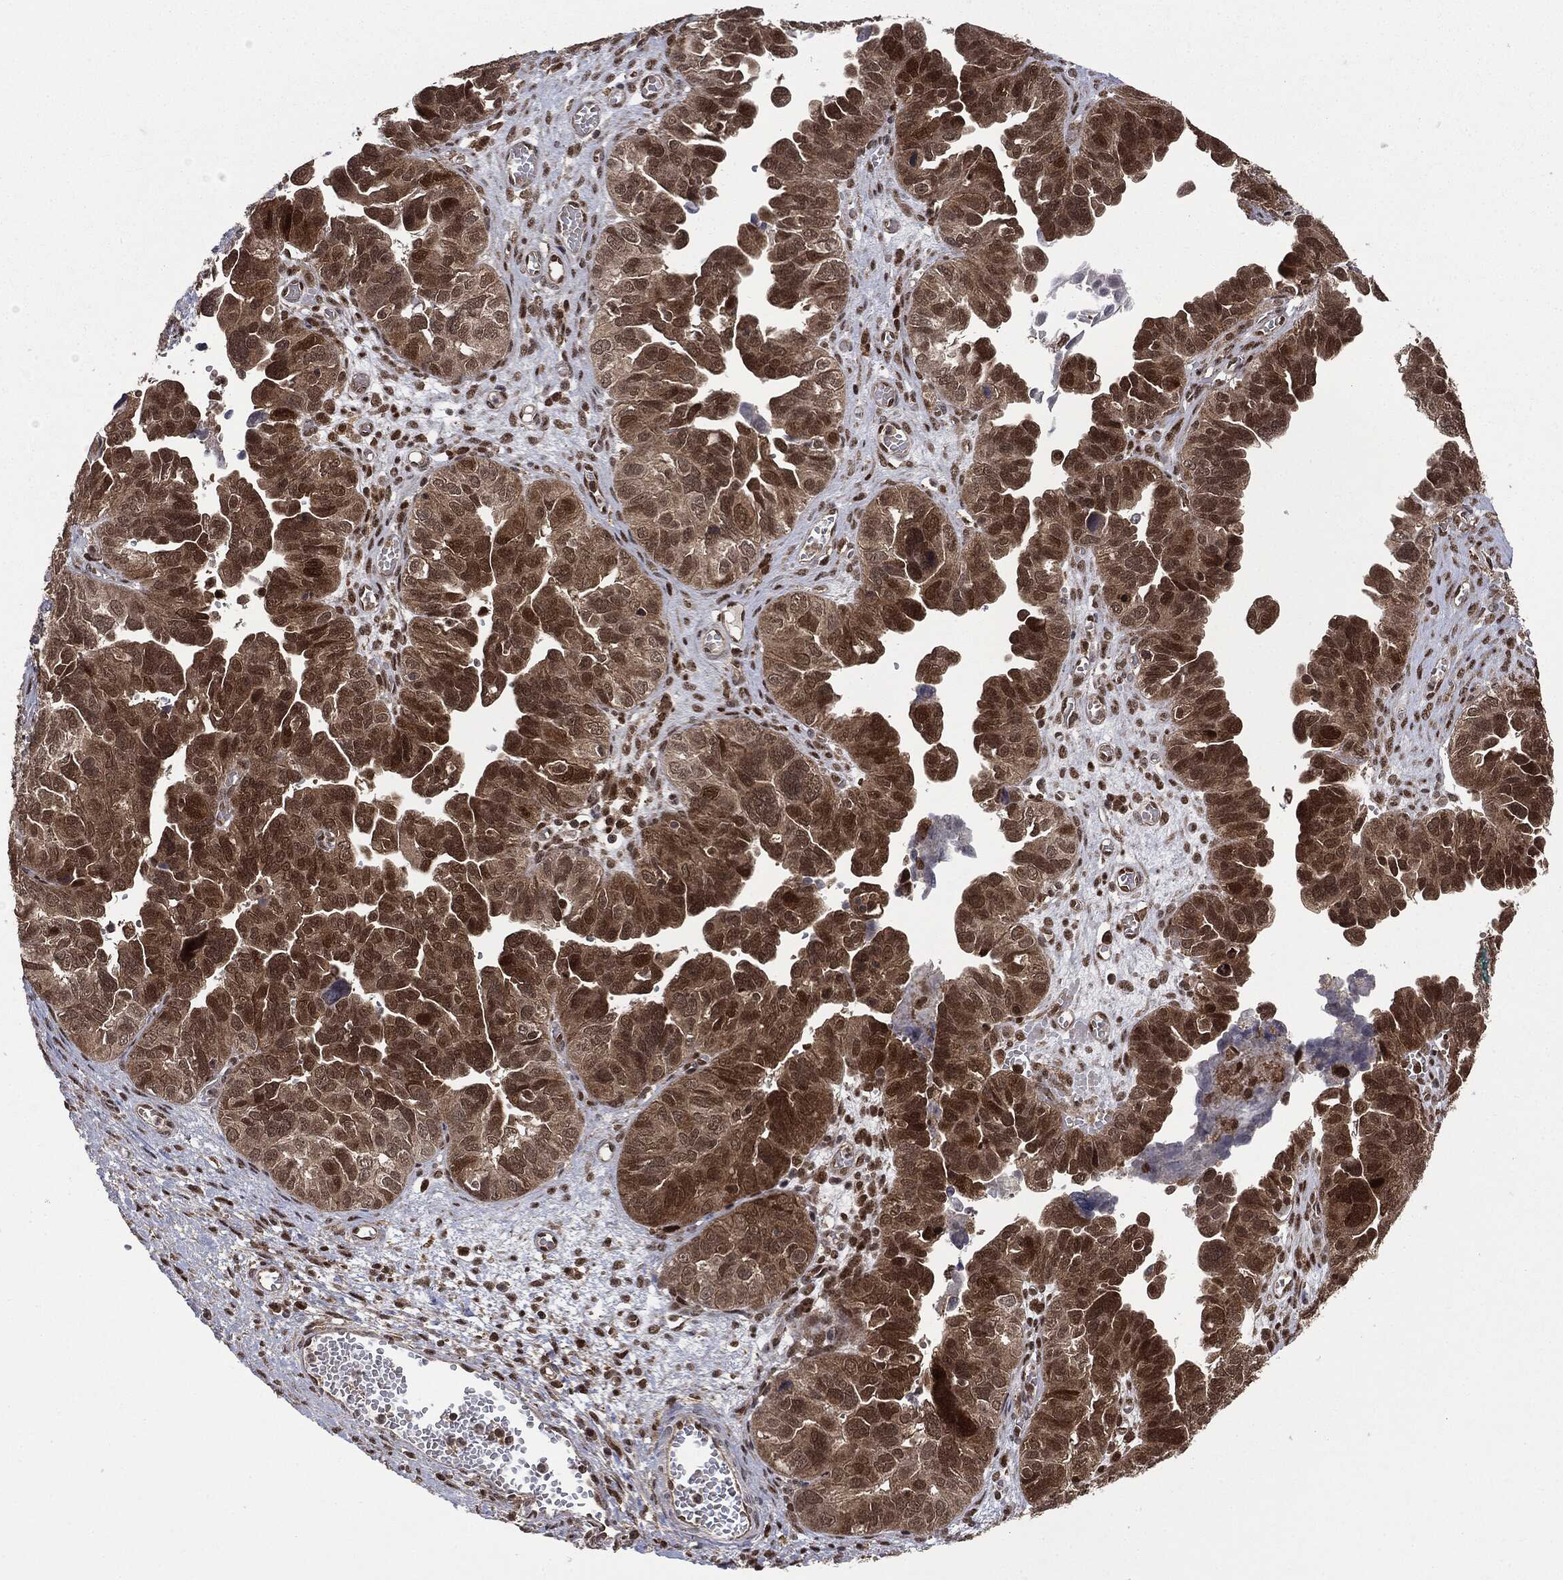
{"staining": {"intensity": "strong", "quantity": ">75%", "location": "cytoplasmic/membranous,nuclear"}, "tissue": "ovarian cancer", "cell_type": "Tumor cells", "image_type": "cancer", "snomed": [{"axis": "morphology", "description": "Cystadenocarcinoma, serous, NOS"}, {"axis": "topography", "description": "Ovary"}], "caption": "A high-resolution photomicrograph shows immunohistochemistry (IHC) staining of ovarian cancer, which displays strong cytoplasmic/membranous and nuclear positivity in about >75% of tumor cells.", "gene": "PTPA", "patient": {"sex": "female", "age": 64}}